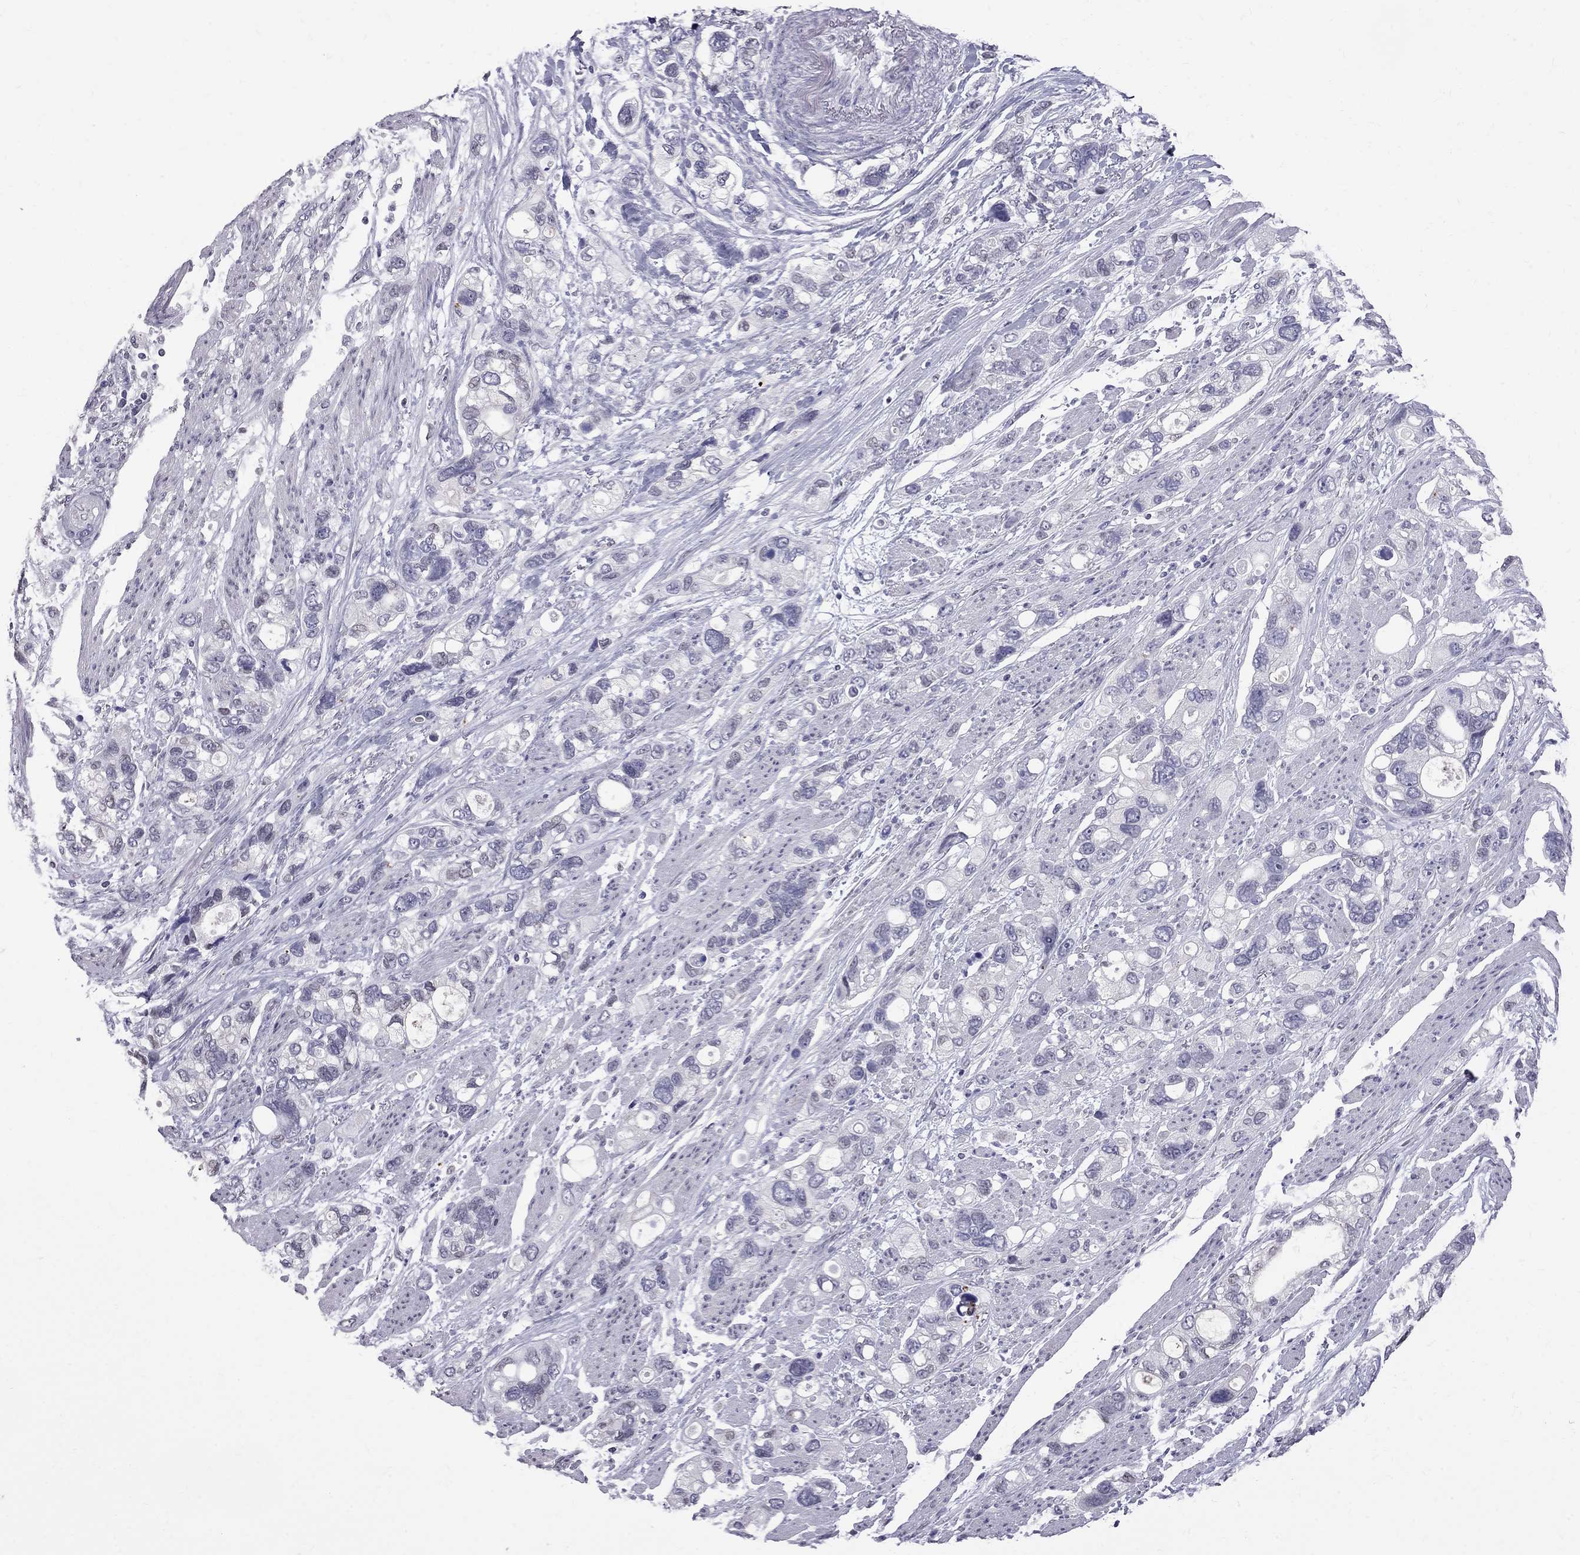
{"staining": {"intensity": "negative", "quantity": "none", "location": "none"}, "tissue": "stomach cancer", "cell_type": "Tumor cells", "image_type": "cancer", "snomed": [{"axis": "morphology", "description": "Adenocarcinoma, NOS"}, {"axis": "topography", "description": "Stomach, upper"}], "caption": "This is an immunohistochemistry (IHC) histopathology image of human stomach adenocarcinoma. There is no expression in tumor cells.", "gene": "MUC15", "patient": {"sex": "female", "age": 81}}